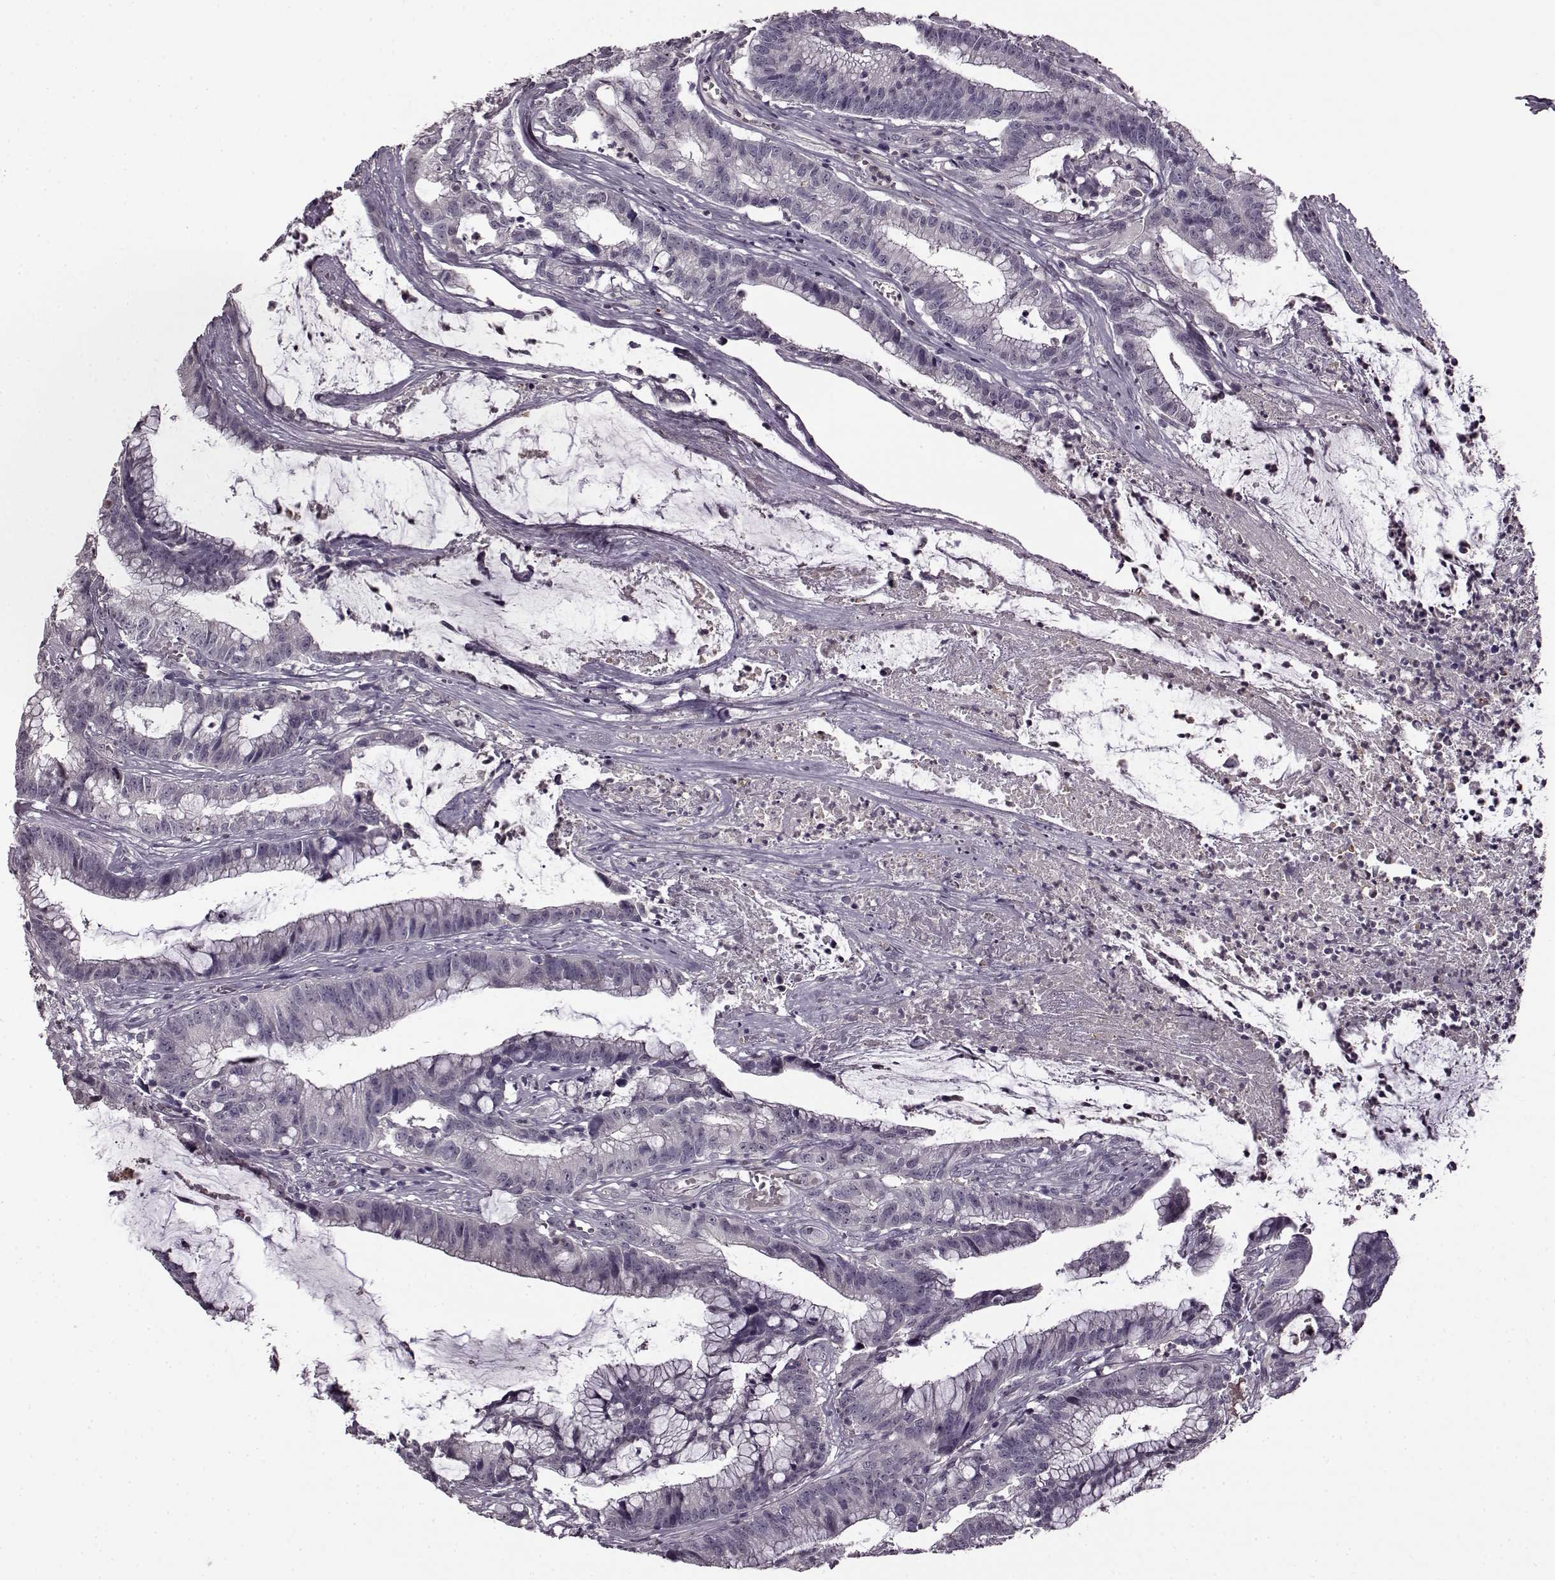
{"staining": {"intensity": "negative", "quantity": "none", "location": "none"}, "tissue": "colorectal cancer", "cell_type": "Tumor cells", "image_type": "cancer", "snomed": [{"axis": "morphology", "description": "Adenocarcinoma, NOS"}, {"axis": "topography", "description": "Colon"}], "caption": "IHC of human colorectal cancer demonstrates no positivity in tumor cells.", "gene": "CNGA3", "patient": {"sex": "female", "age": 78}}